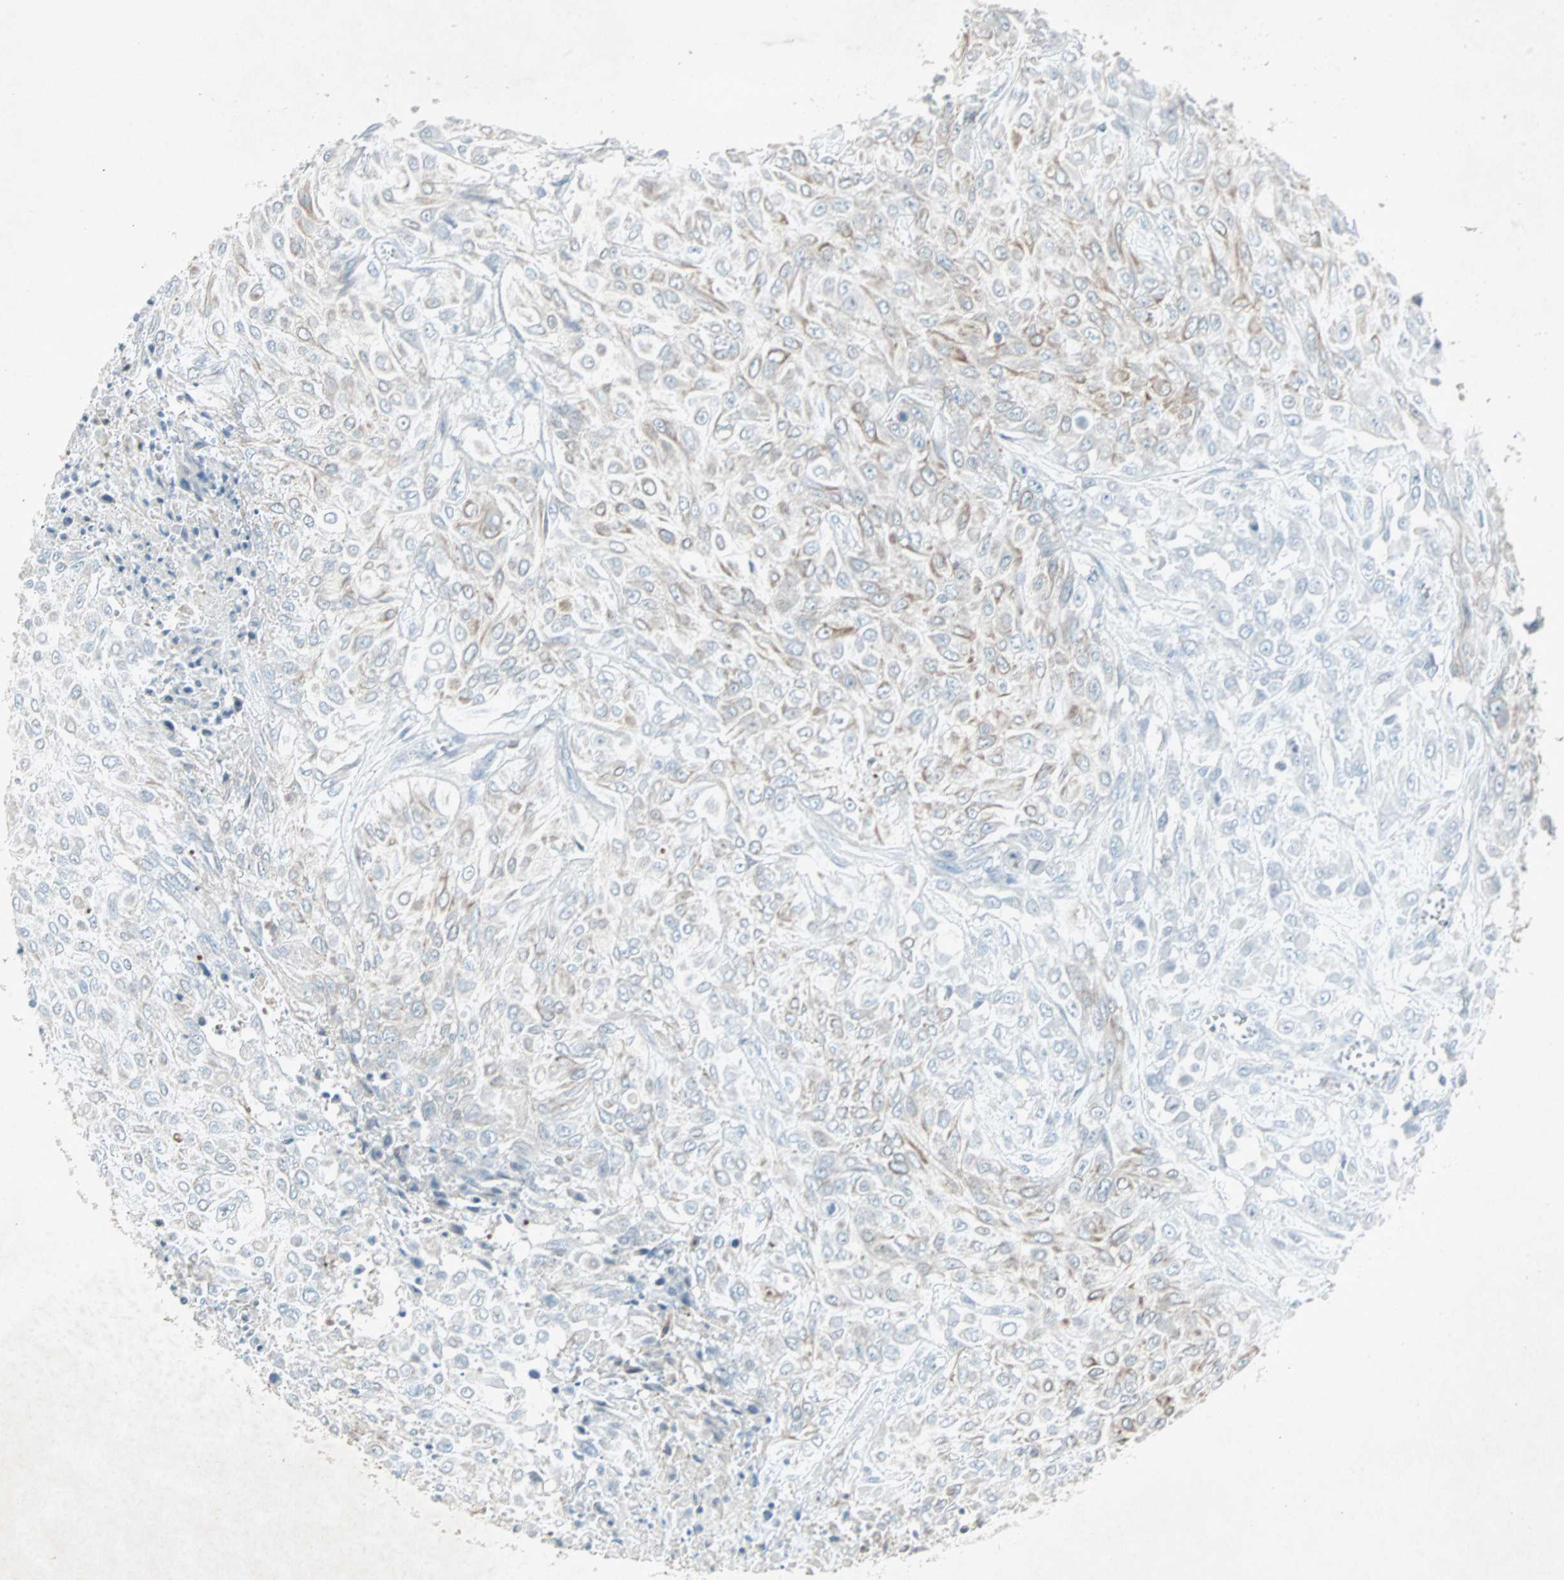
{"staining": {"intensity": "weak", "quantity": "<25%", "location": "cytoplasmic/membranous"}, "tissue": "urothelial cancer", "cell_type": "Tumor cells", "image_type": "cancer", "snomed": [{"axis": "morphology", "description": "Urothelial carcinoma, High grade"}, {"axis": "topography", "description": "Urinary bladder"}], "caption": "Tumor cells are negative for protein expression in human urothelial cancer.", "gene": "LANCL3", "patient": {"sex": "male", "age": 57}}